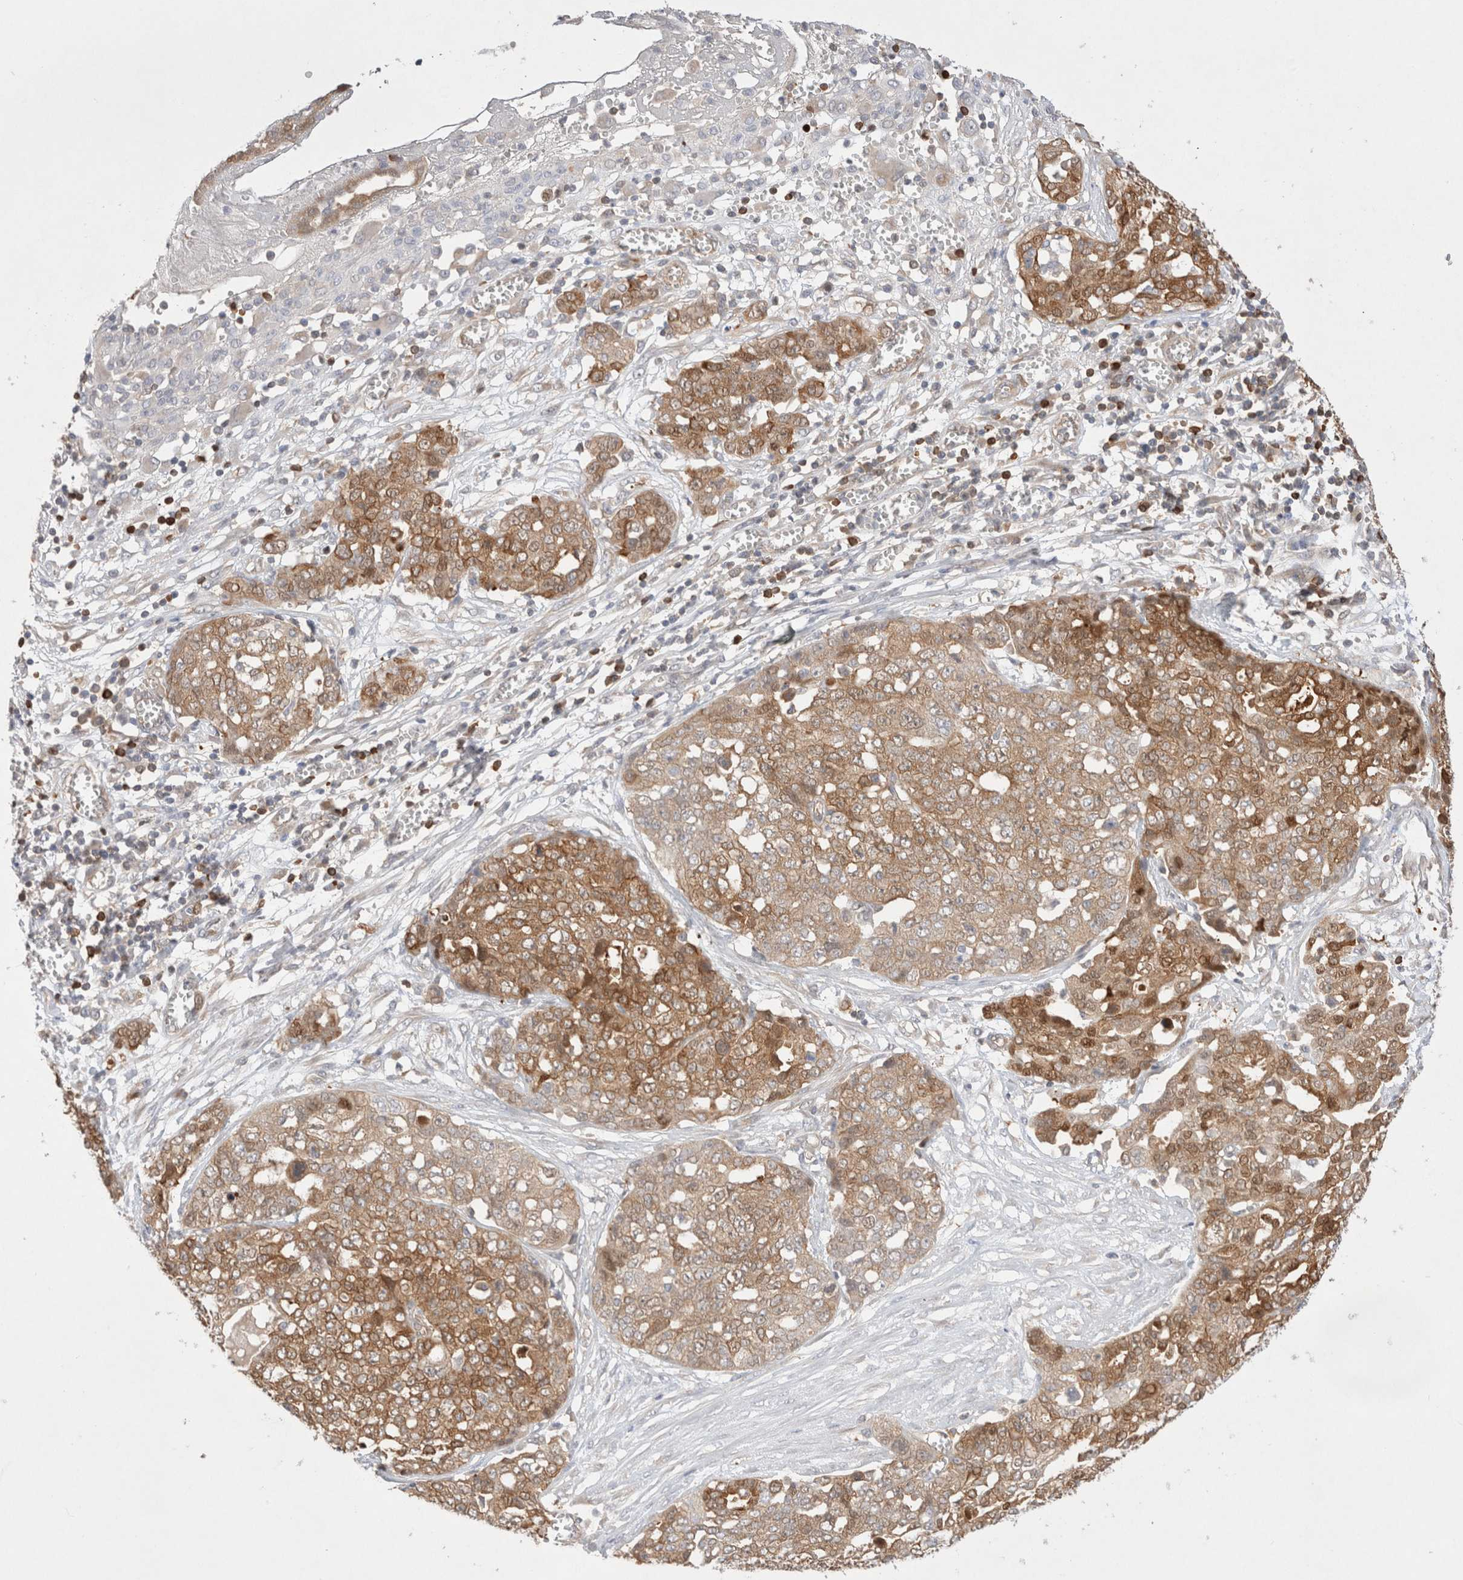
{"staining": {"intensity": "moderate", "quantity": ">75%", "location": "cytoplasmic/membranous,nuclear"}, "tissue": "ovarian cancer", "cell_type": "Tumor cells", "image_type": "cancer", "snomed": [{"axis": "morphology", "description": "Cystadenocarcinoma, serous, NOS"}, {"axis": "topography", "description": "Soft tissue"}, {"axis": "topography", "description": "Ovary"}], "caption": "This histopathology image shows immunohistochemistry (IHC) staining of human ovarian cancer, with medium moderate cytoplasmic/membranous and nuclear staining in approximately >75% of tumor cells.", "gene": "STARD10", "patient": {"sex": "female", "age": 57}}